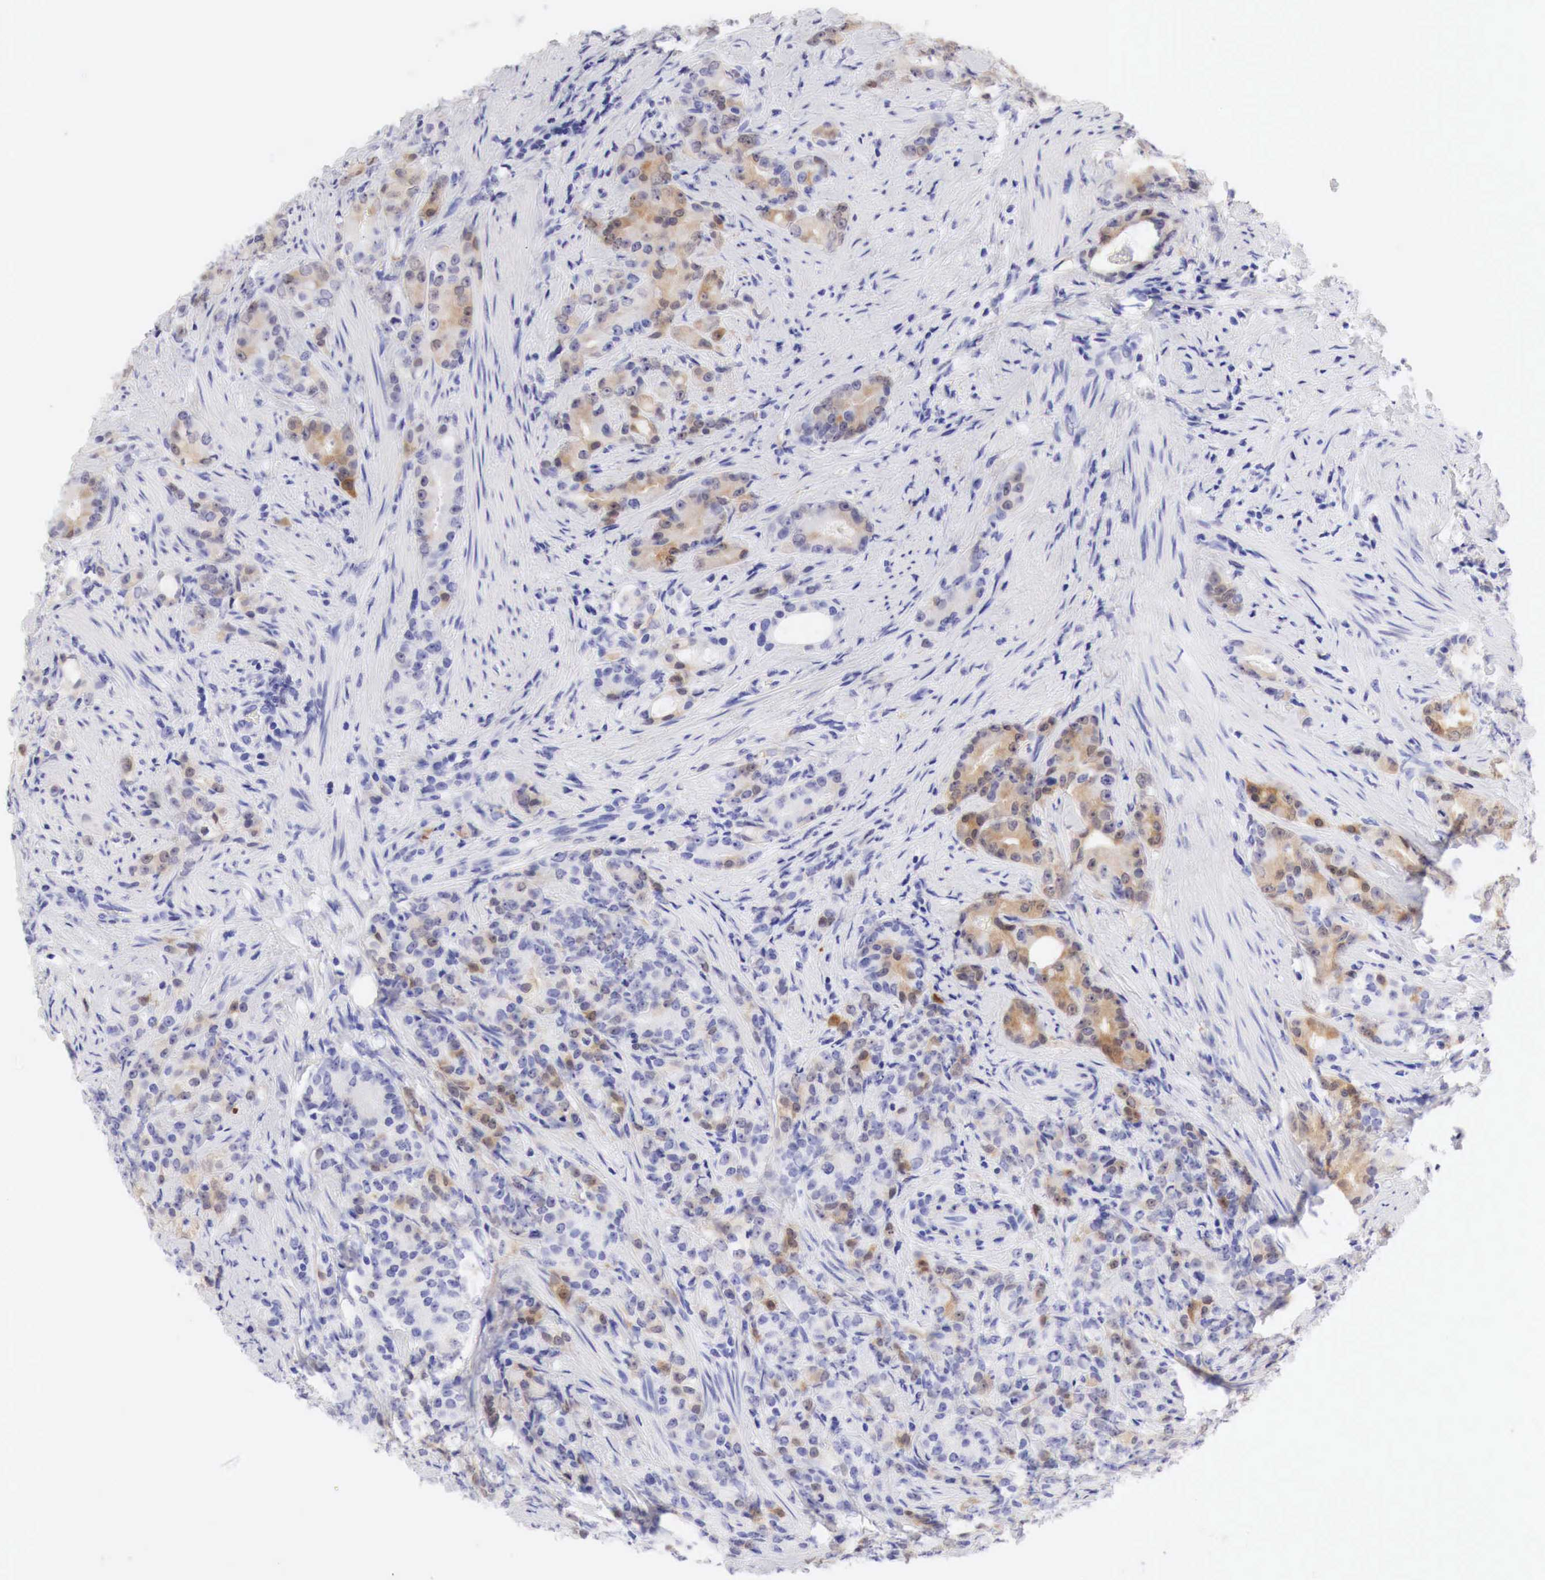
{"staining": {"intensity": "weak", "quantity": "25%-75%", "location": "cytoplasmic/membranous"}, "tissue": "prostate cancer", "cell_type": "Tumor cells", "image_type": "cancer", "snomed": [{"axis": "morphology", "description": "Adenocarcinoma, Medium grade"}, {"axis": "topography", "description": "Prostate"}], "caption": "Immunohistochemical staining of human prostate cancer exhibits weak cytoplasmic/membranous protein positivity in about 25%-75% of tumor cells.", "gene": "CDKN2A", "patient": {"sex": "male", "age": 59}}